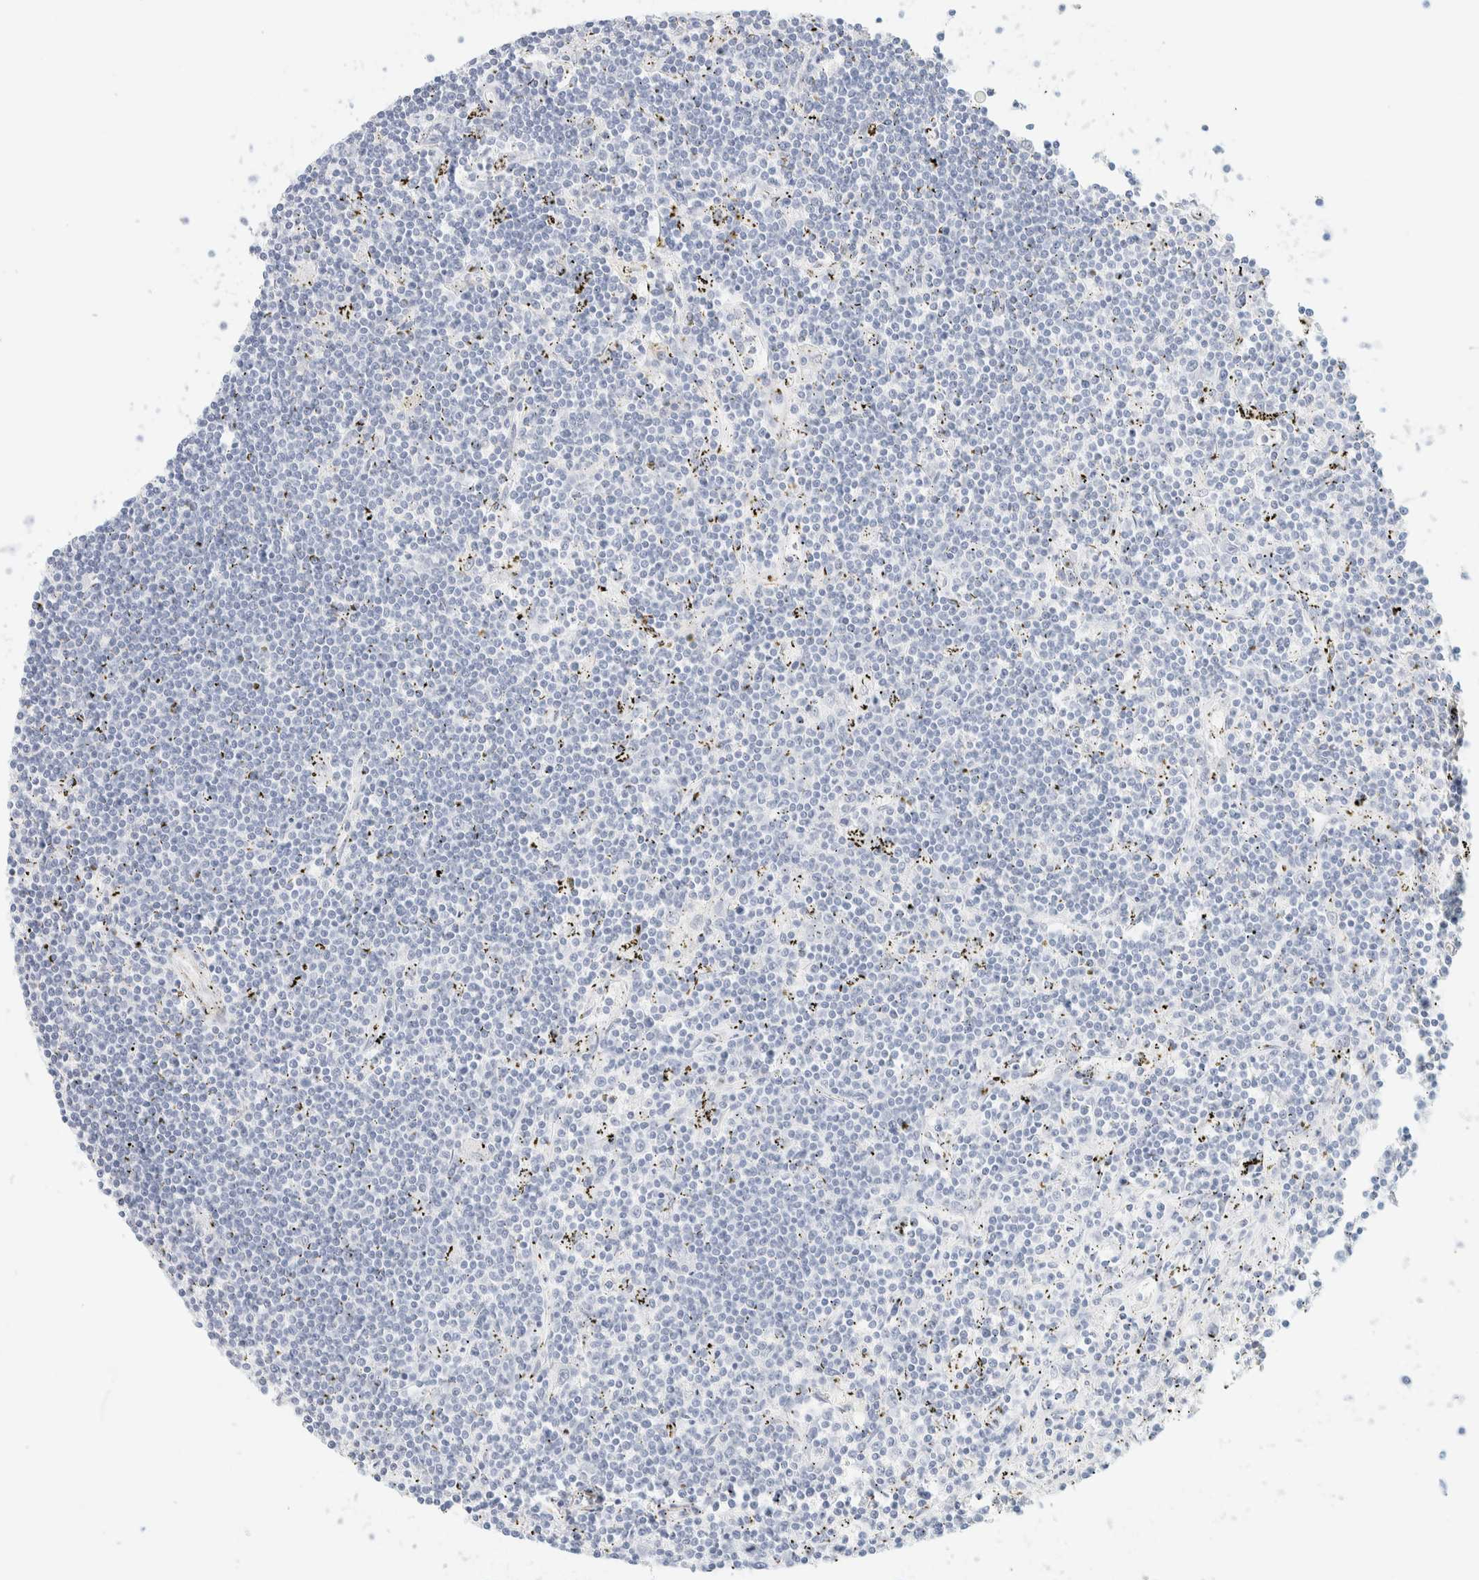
{"staining": {"intensity": "negative", "quantity": "none", "location": "none"}, "tissue": "lymphoma", "cell_type": "Tumor cells", "image_type": "cancer", "snomed": [{"axis": "morphology", "description": "Malignant lymphoma, non-Hodgkin's type, Low grade"}, {"axis": "topography", "description": "Spleen"}], "caption": "DAB immunohistochemical staining of lymphoma demonstrates no significant expression in tumor cells. (IHC, brightfield microscopy, high magnification).", "gene": "AFMID", "patient": {"sex": "male", "age": 76}}